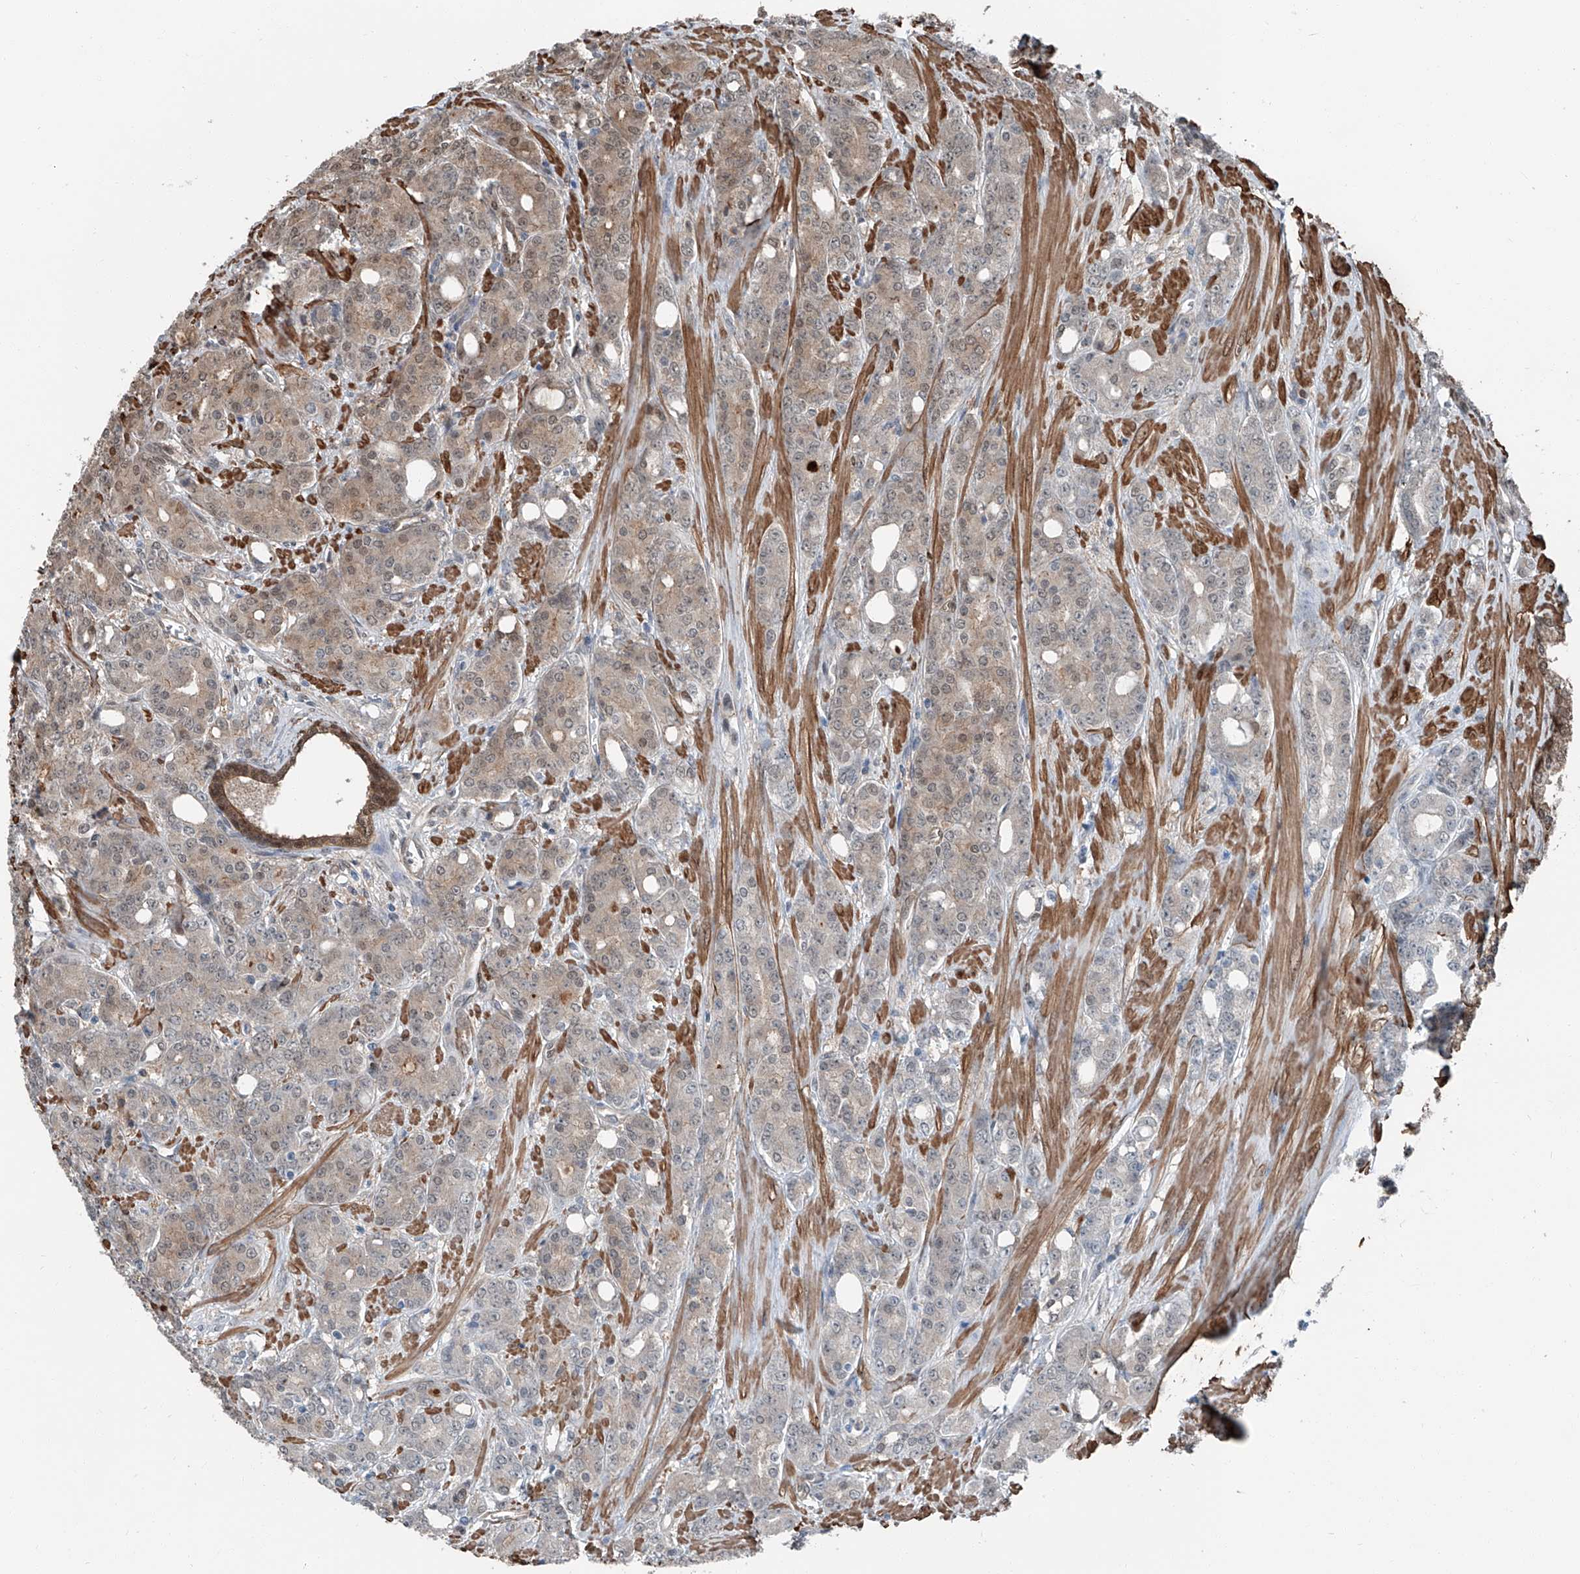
{"staining": {"intensity": "moderate", "quantity": "<25%", "location": "cytoplasmic/membranous,nuclear"}, "tissue": "prostate cancer", "cell_type": "Tumor cells", "image_type": "cancer", "snomed": [{"axis": "morphology", "description": "Adenocarcinoma, High grade"}, {"axis": "topography", "description": "Prostate"}], "caption": "A micrograph of prostate high-grade adenocarcinoma stained for a protein exhibits moderate cytoplasmic/membranous and nuclear brown staining in tumor cells. Immunohistochemistry (ihc) stains the protein in brown and the nuclei are stained blue.", "gene": "HSPA6", "patient": {"sex": "male", "age": 62}}